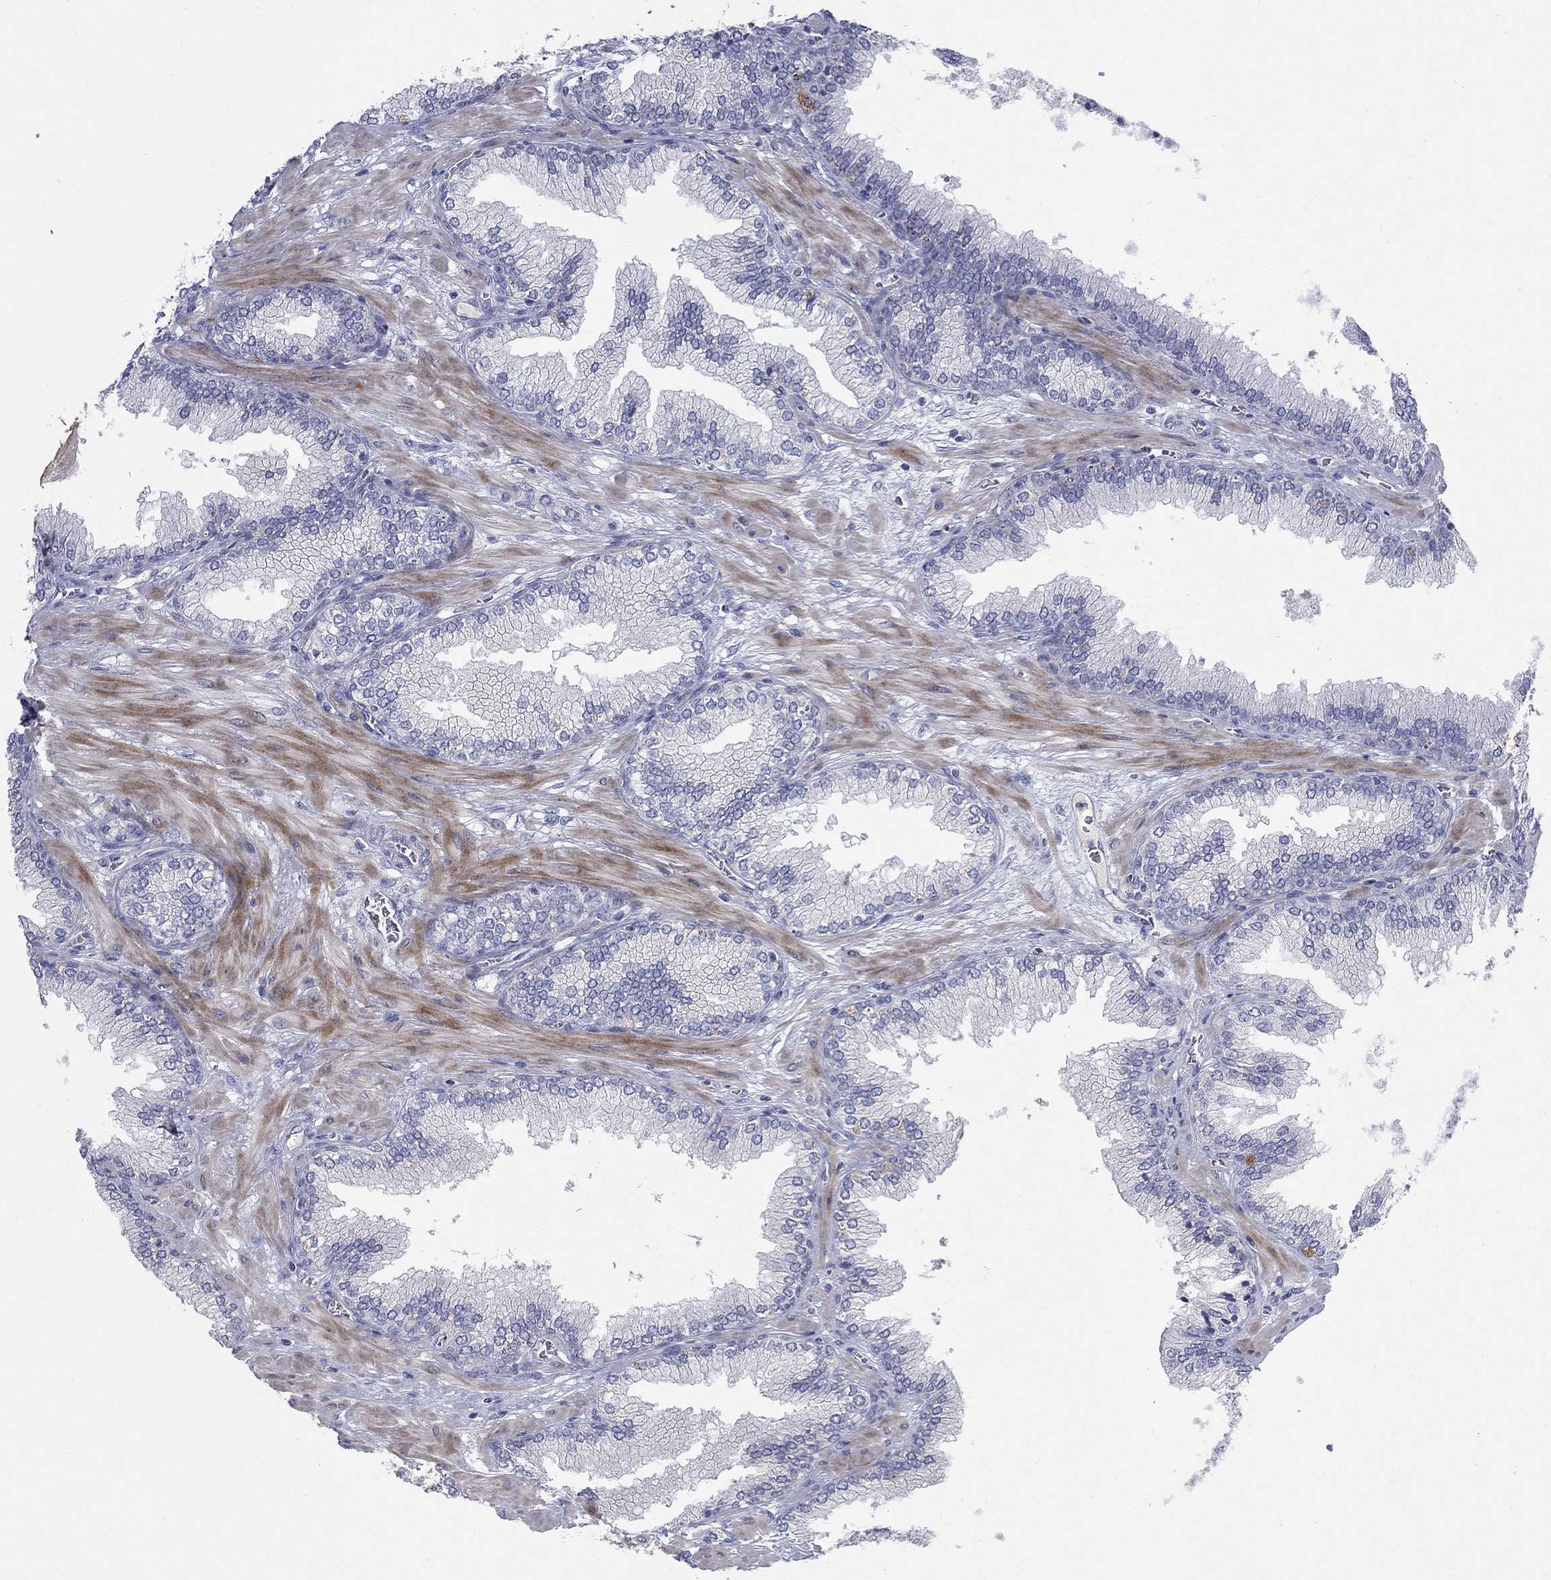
{"staining": {"intensity": "negative", "quantity": "none", "location": "none"}, "tissue": "prostate cancer", "cell_type": "Tumor cells", "image_type": "cancer", "snomed": [{"axis": "morphology", "description": "Adenocarcinoma, Low grade"}, {"axis": "topography", "description": "Prostate"}], "caption": "The photomicrograph shows no staining of tumor cells in adenocarcinoma (low-grade) (prostate).", "gene": "TMEM249", "patient": {"sex": "male", "age": 69}}